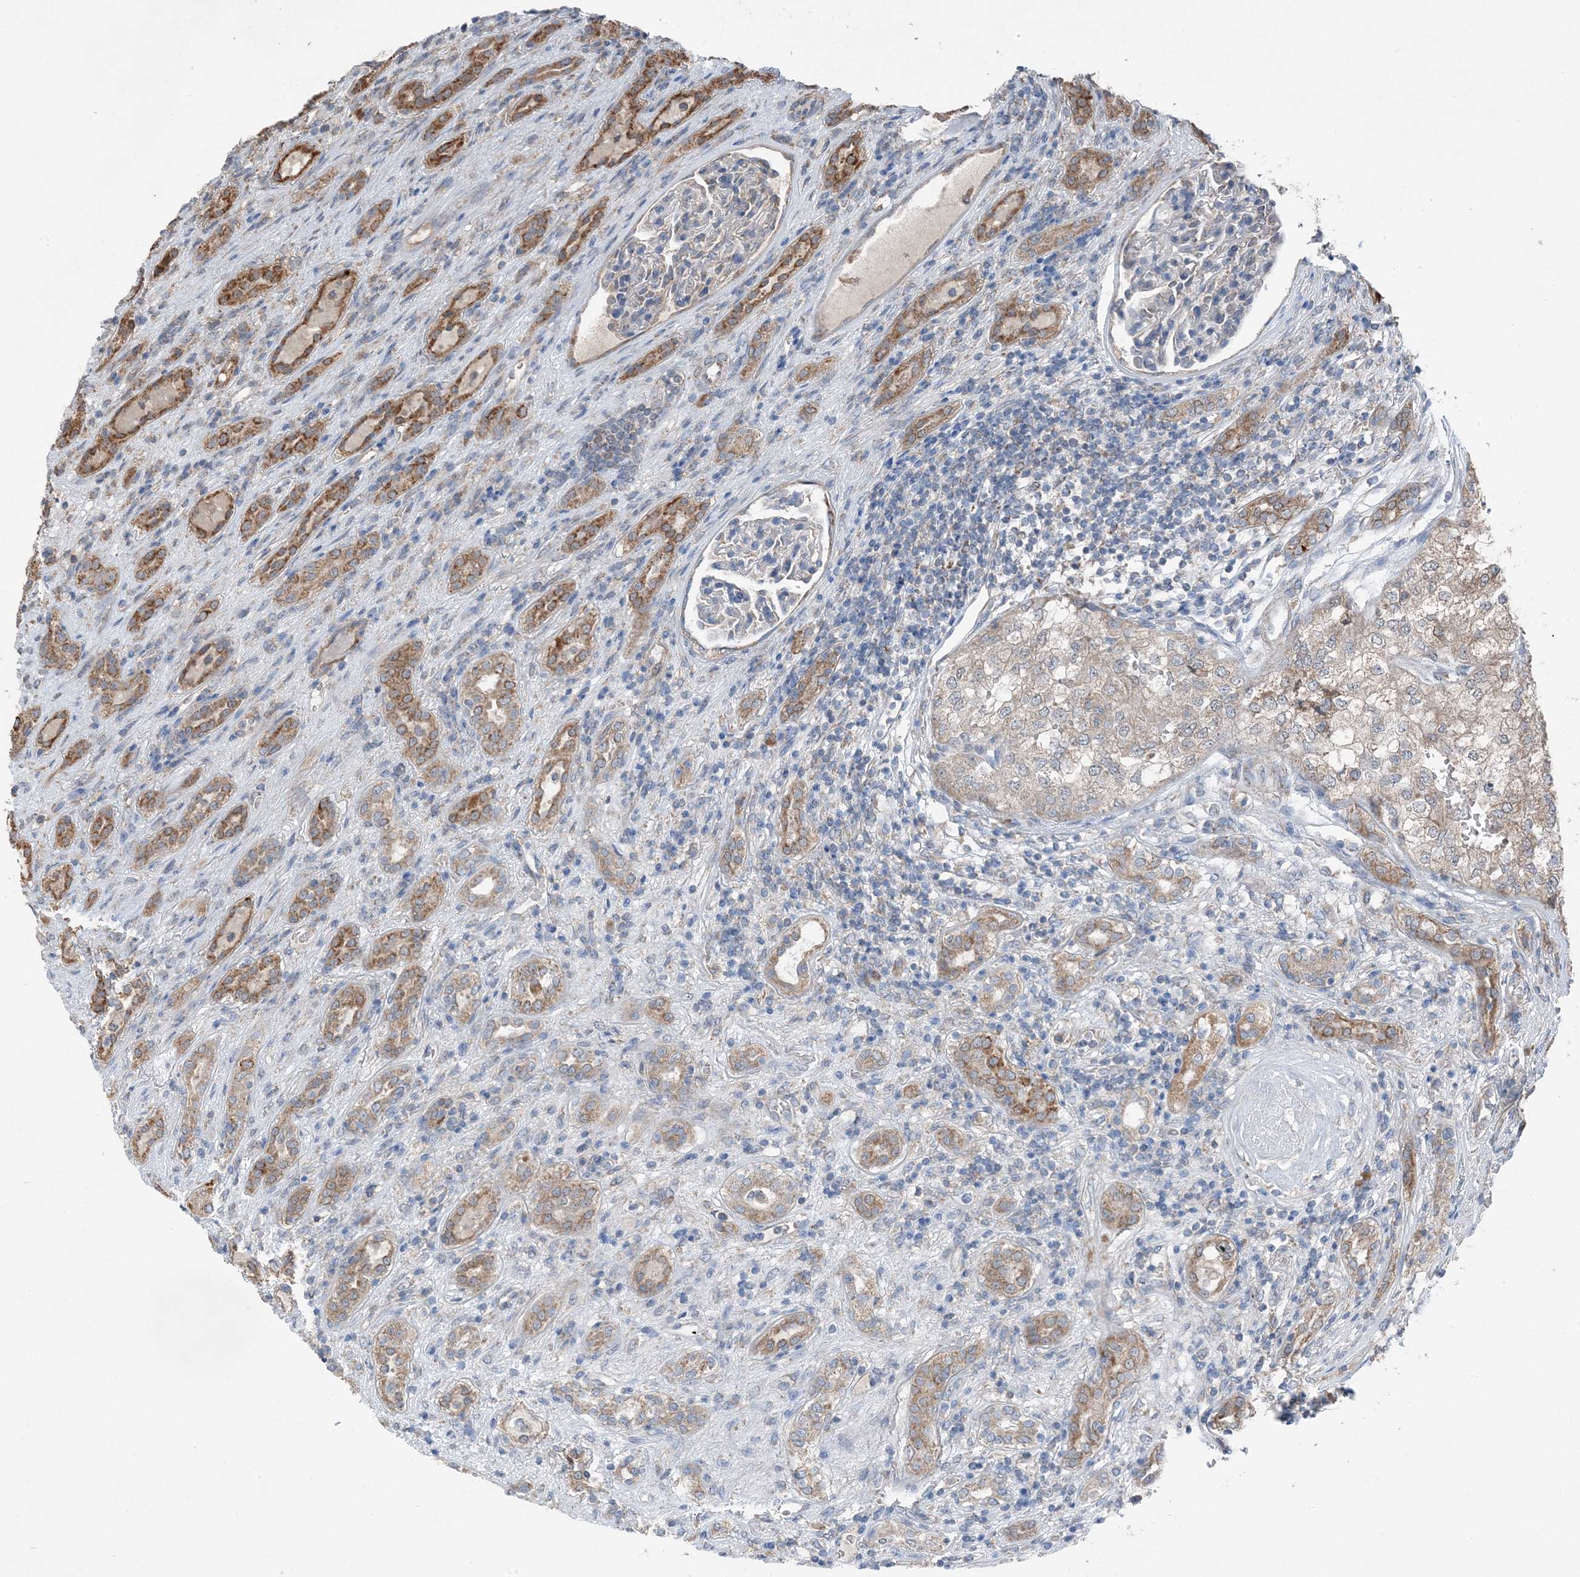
{"staining": {"intensity": "weak", "quantity": "25%-75%", "location": "cytoplasmic/membranous"}, "tissue": "renal cancer", "cell_type": "Tumor cells", "image_type": "cancer", "snomed": [{"axis": "morphology", "description": "Adenocarcinoma, NOS"}, {"axis": "topography", "description": "Kidney"}], "caption": "High-power microscopy captured an IHC micrograph of adenocarcinoma (renal), revealing weak cytoplasmic/membranous expression in about 25%-75% of tumor cells. (DAB = brown stain, brightfield microscopy at high magnification).", "gene": "DHX30", "patient": {"sex": "female", "age": 54}}